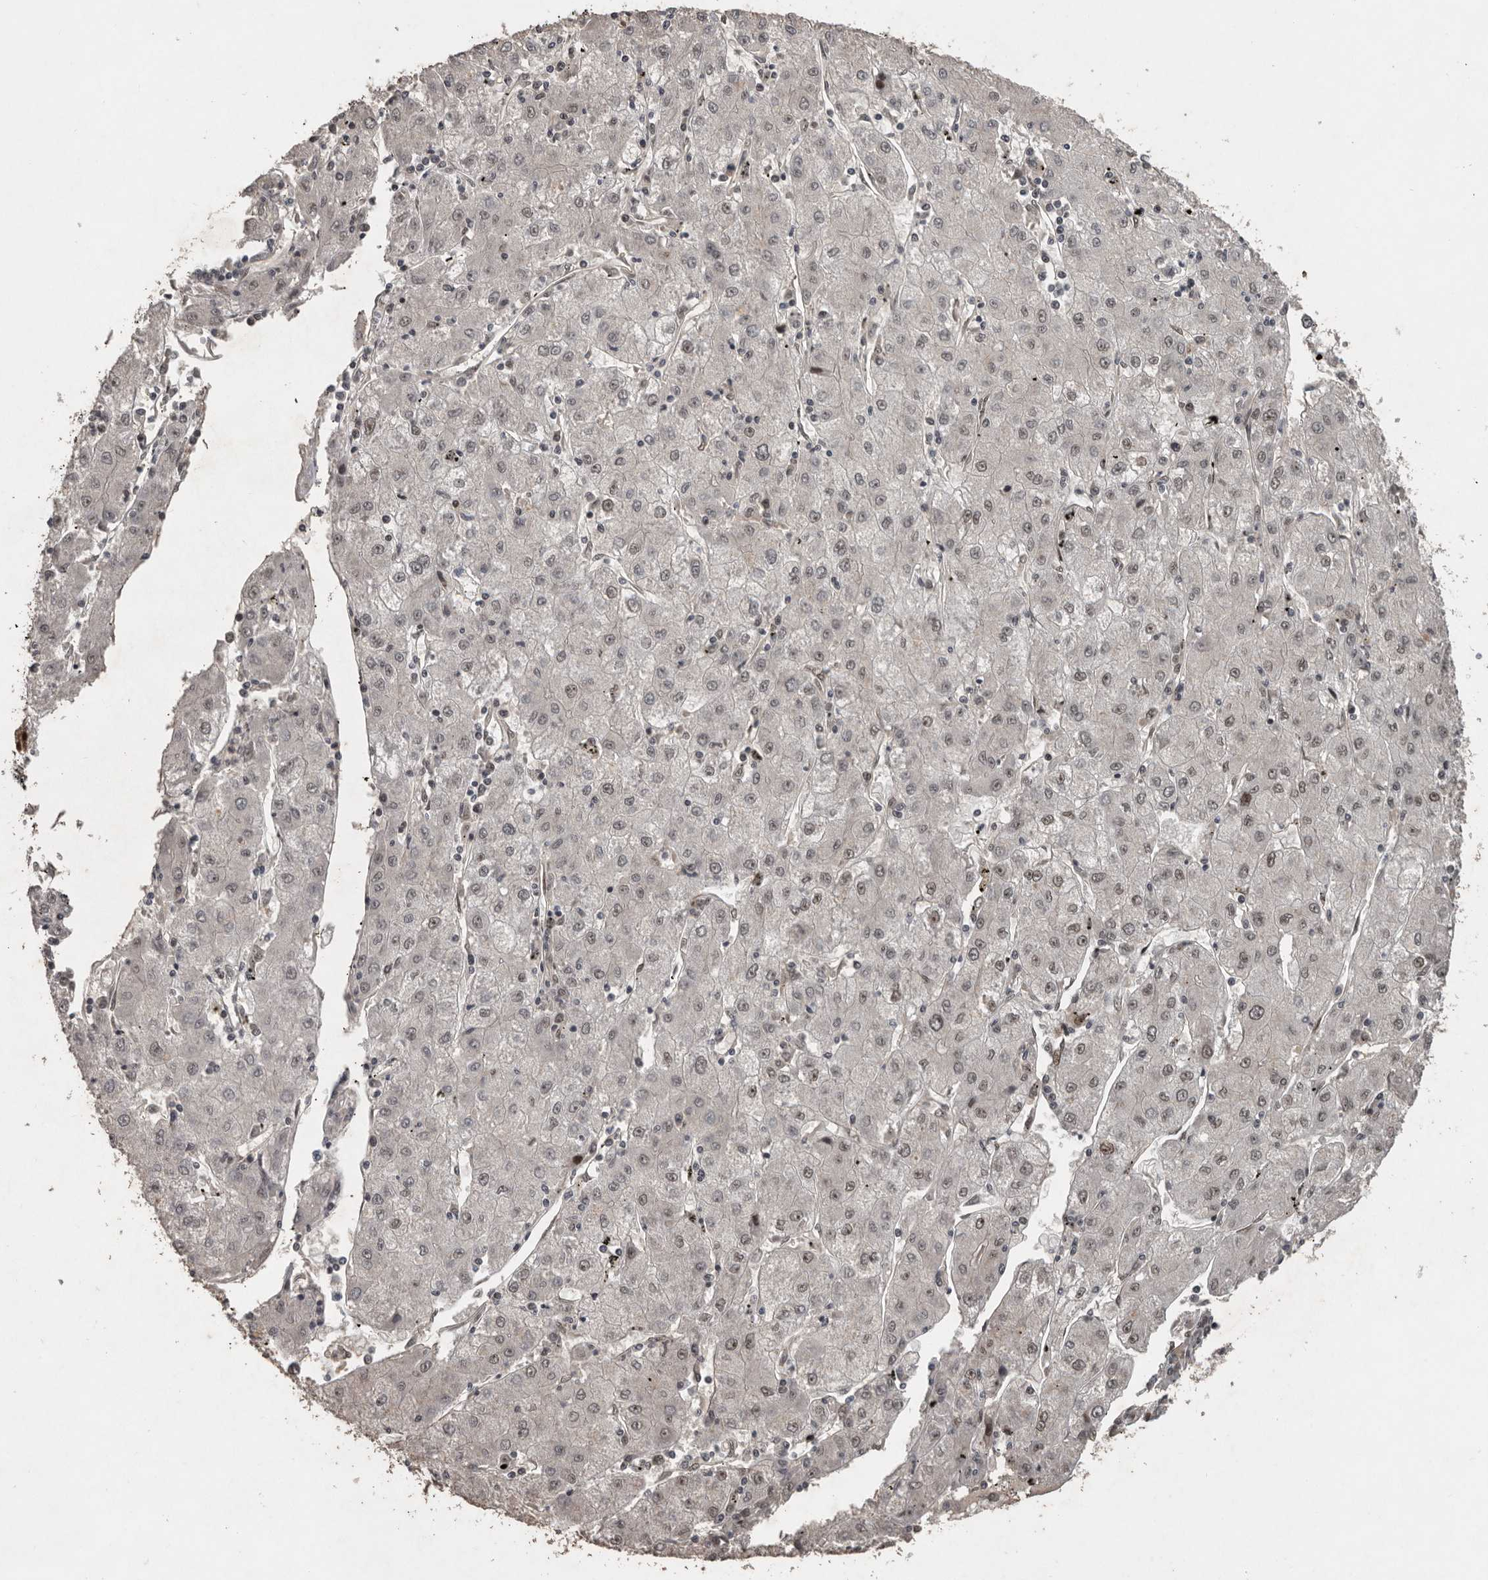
{"staining": {"intensity": "negative", "quantity": "none", "location": "none"}, "tissue": "liver cancer", "cell_type": "Tumor cells", "image_type": "cancer", "snomed": [{"axis": "morphology", "description": "Carcinoma, Hepatocellular, NOS"}, {"axis": "topography", "description": "Liver"}], "caption": "High power microscopy histopathology image of an immunohistochemistry (IHC) image of liver hepatocellular carcinoma, revealing no significant positivity in tumor cells.", "gene": "CDC27", "patient": {"sex": "male", "age": 72}}